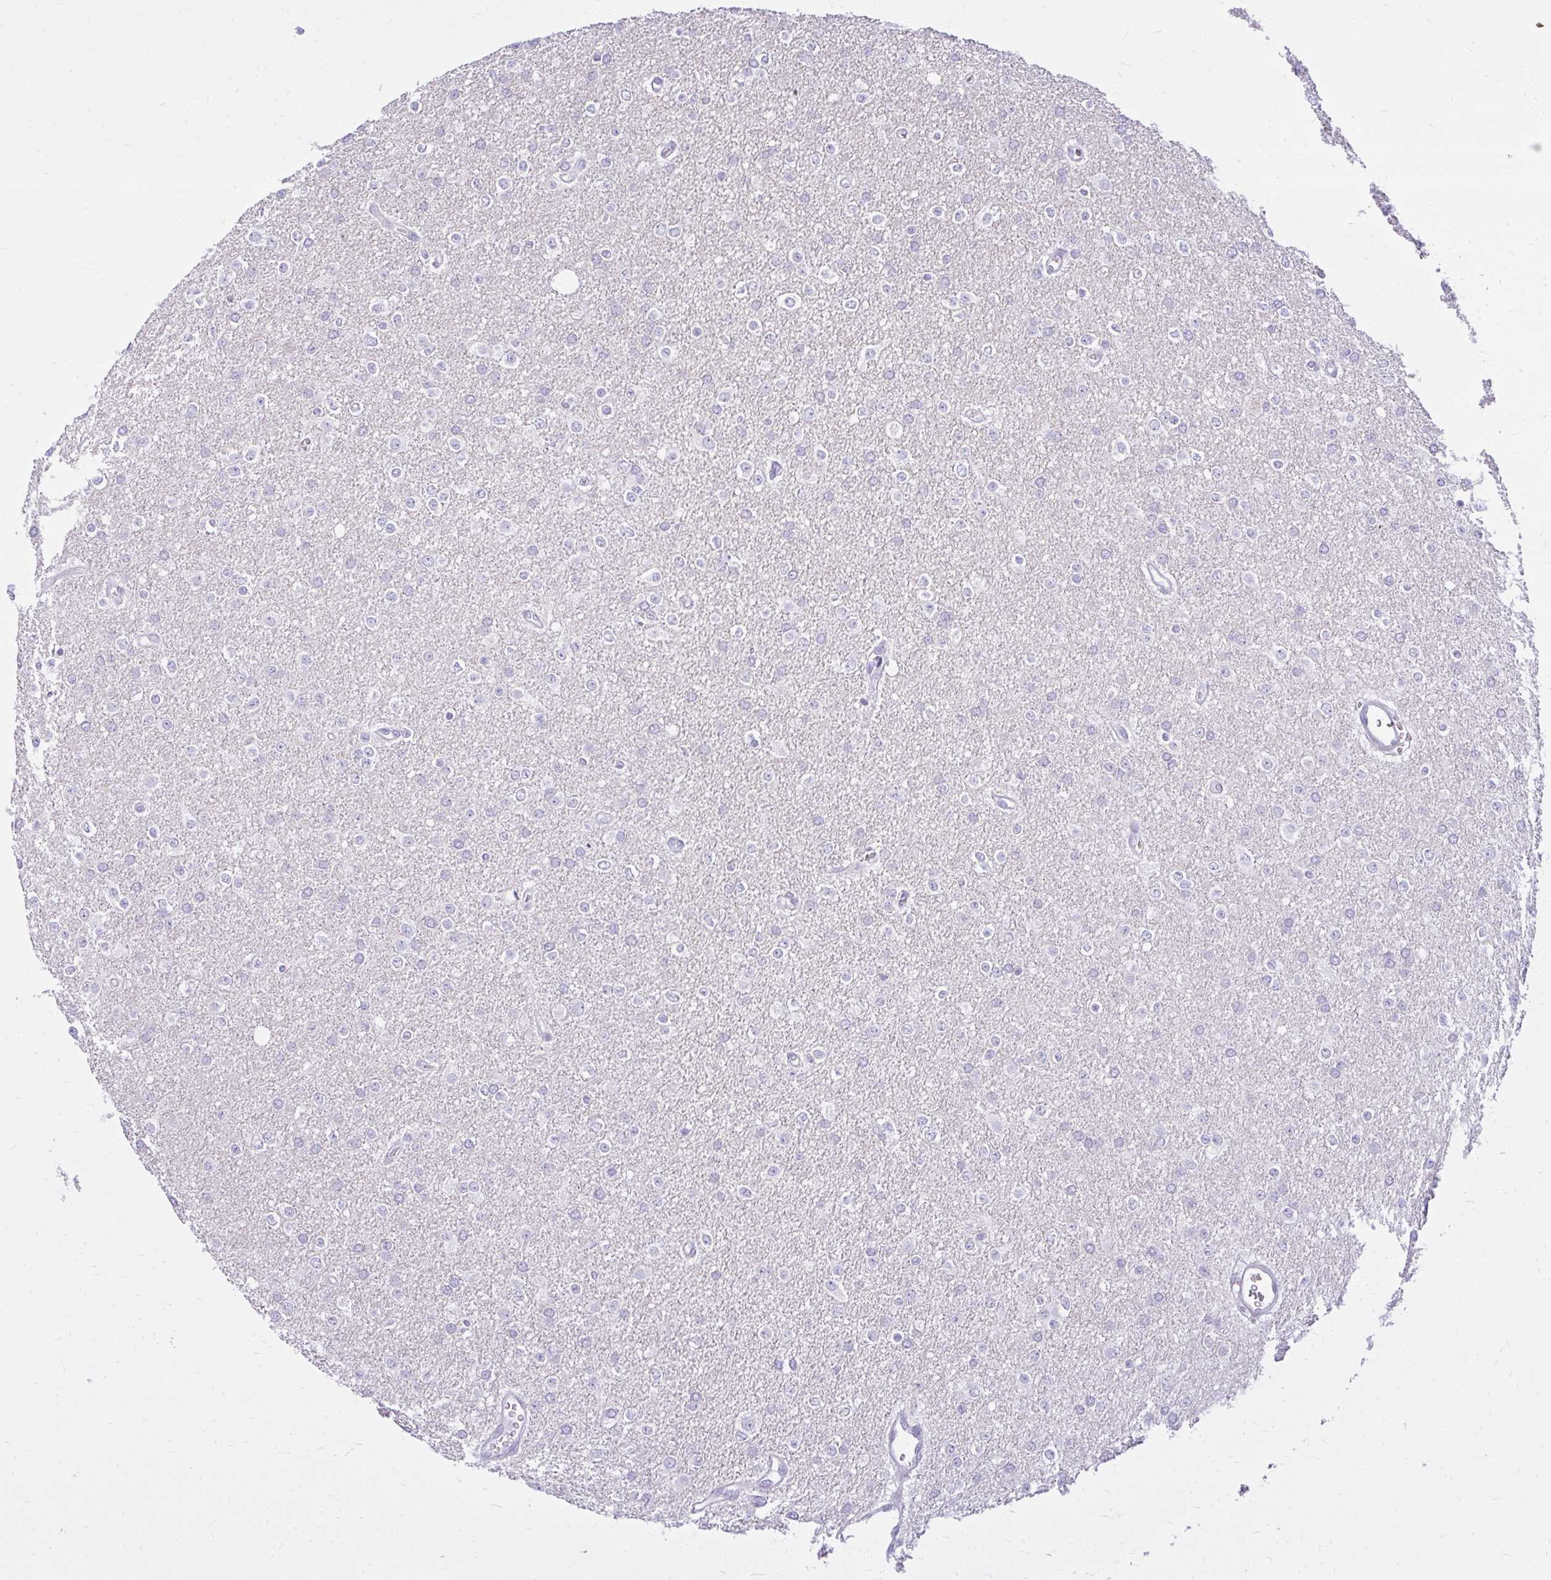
{"staining": {"intensity": "negative", "quantity": "none", "location": "none"}, "tissue": "glioma", "cell_type": "Tumor cells", "image_type": "cancer", "snomed": [{"axis": "morphology", "description": "Glioma, malignant, Low grade"}, {"axis": "topography", "description": "Brain"}], "caption": "Immunohistochemical staining of malignant low-grade glioma reveals no significant expression in tumor cells.", "gene": "PRAP1", "patient": {"sex": "female", "age": 34}}